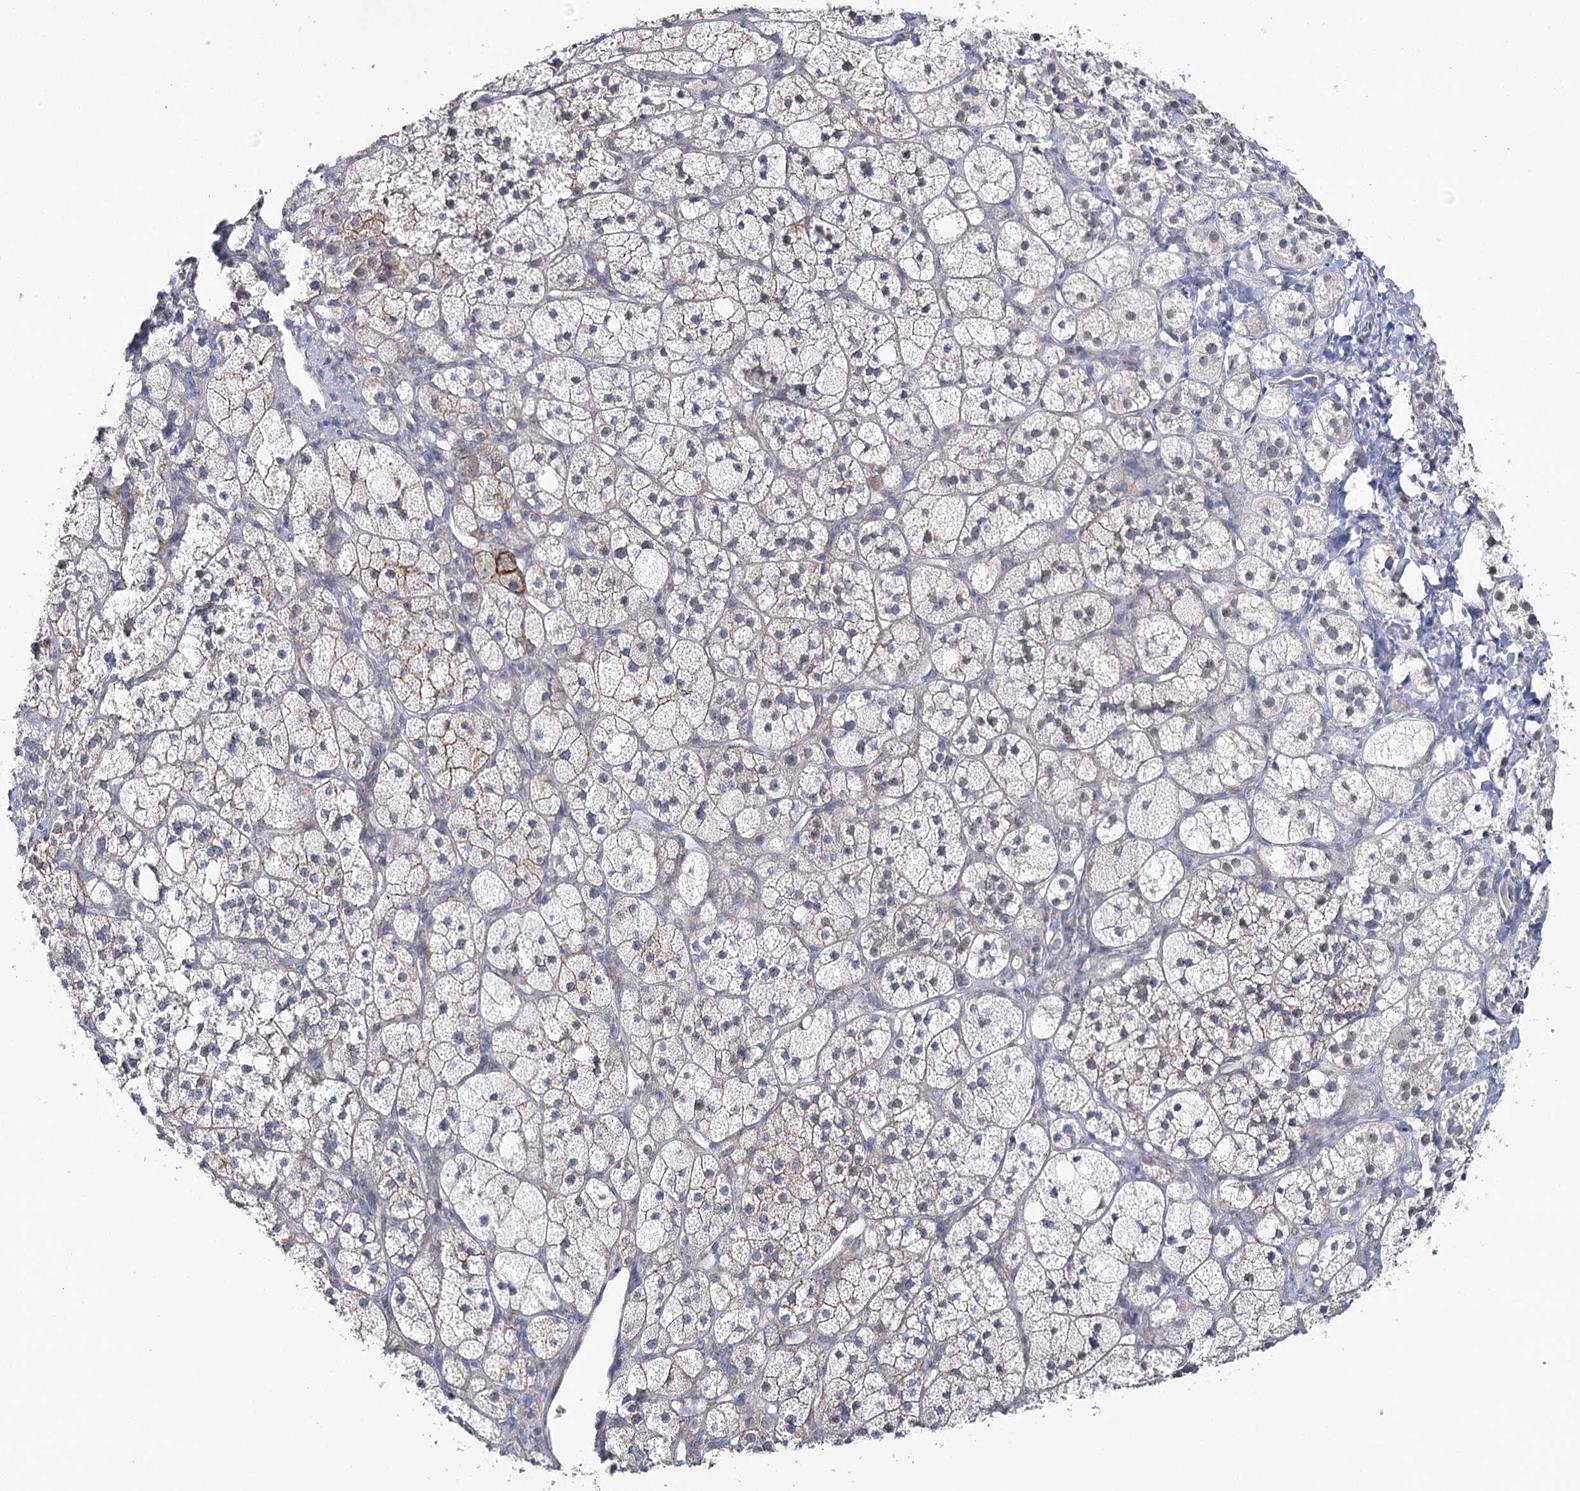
{"staining": {"intensity": "moderate", "quantity": "<25%", "location": "cytoplasmic/membranous"}, "tissue": "adrenal gland", "cell_type": "Glandular cells", "image_type": "normal", "snomed": [{"axis": "morphology", "description": "Normal tissue, NOS"}, {"axis": "topography", "description": "Adrenal gland"}], "caption": "Moderate cytoplasmic/membranous positivity for a protein is identified in approximately <25% of glandular cells of unremarkable adrenal gland using immunohistochemistry (IHC).", "gene": "ZC3H8", "patient": {"sex": "male", "age": 61}}